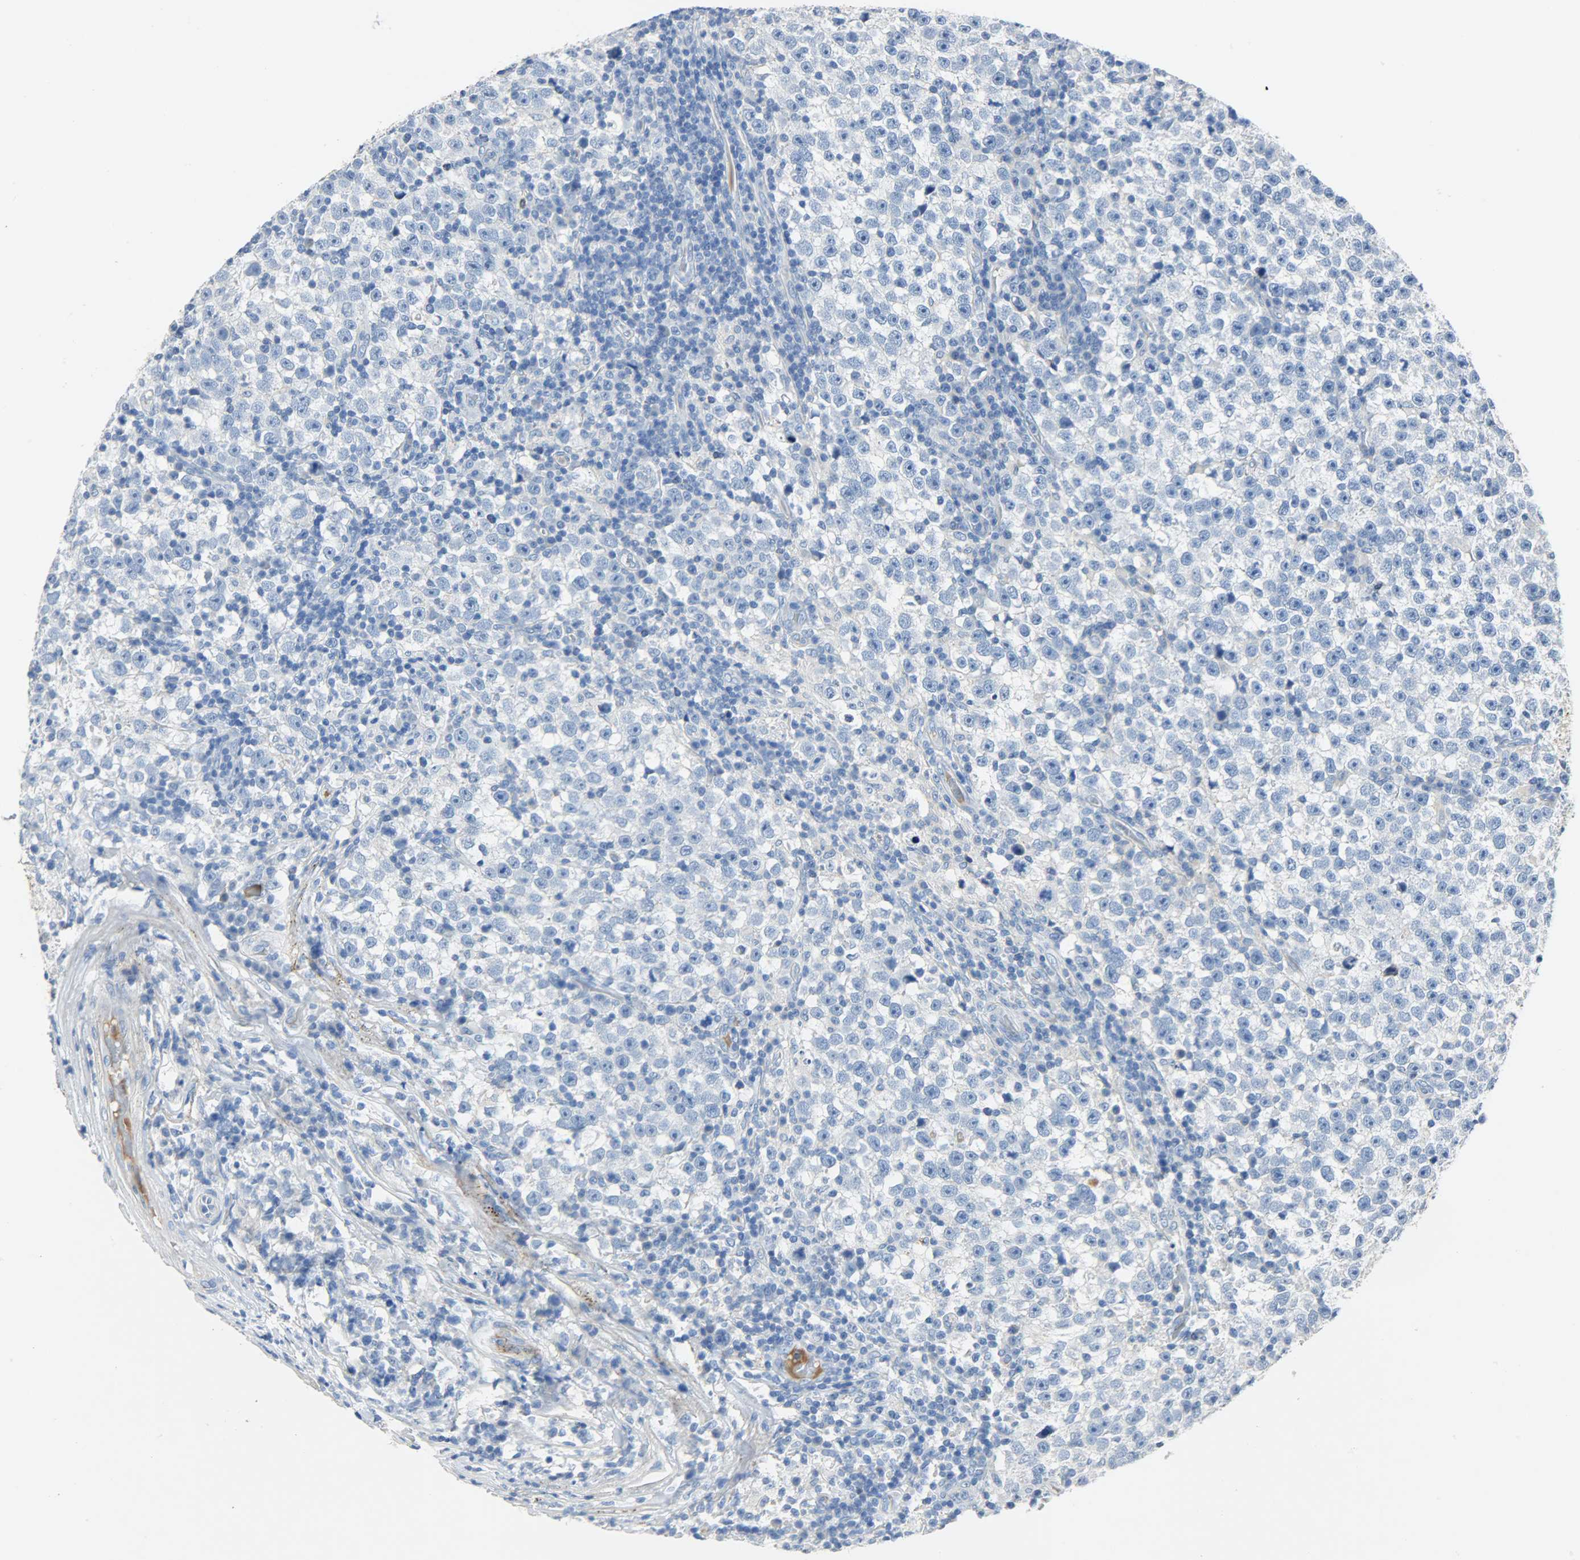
{"staining": {"intensity": "negative", "quantity": "none", "location": "none"}, "tissue": "testis cancer", "cell_type": "Tumor cells", "image_type": "cancer", "snomed": [{"axis": "morphology", "description": "Seminoma, NOS"}, {"axis": "topography", "description": "Testis"}], "caption": "IHC of human seminoma (testis) displays no positivity in tumor cells.", "gene": "CRP", "patient": {"sex": "male", "age": 43}}